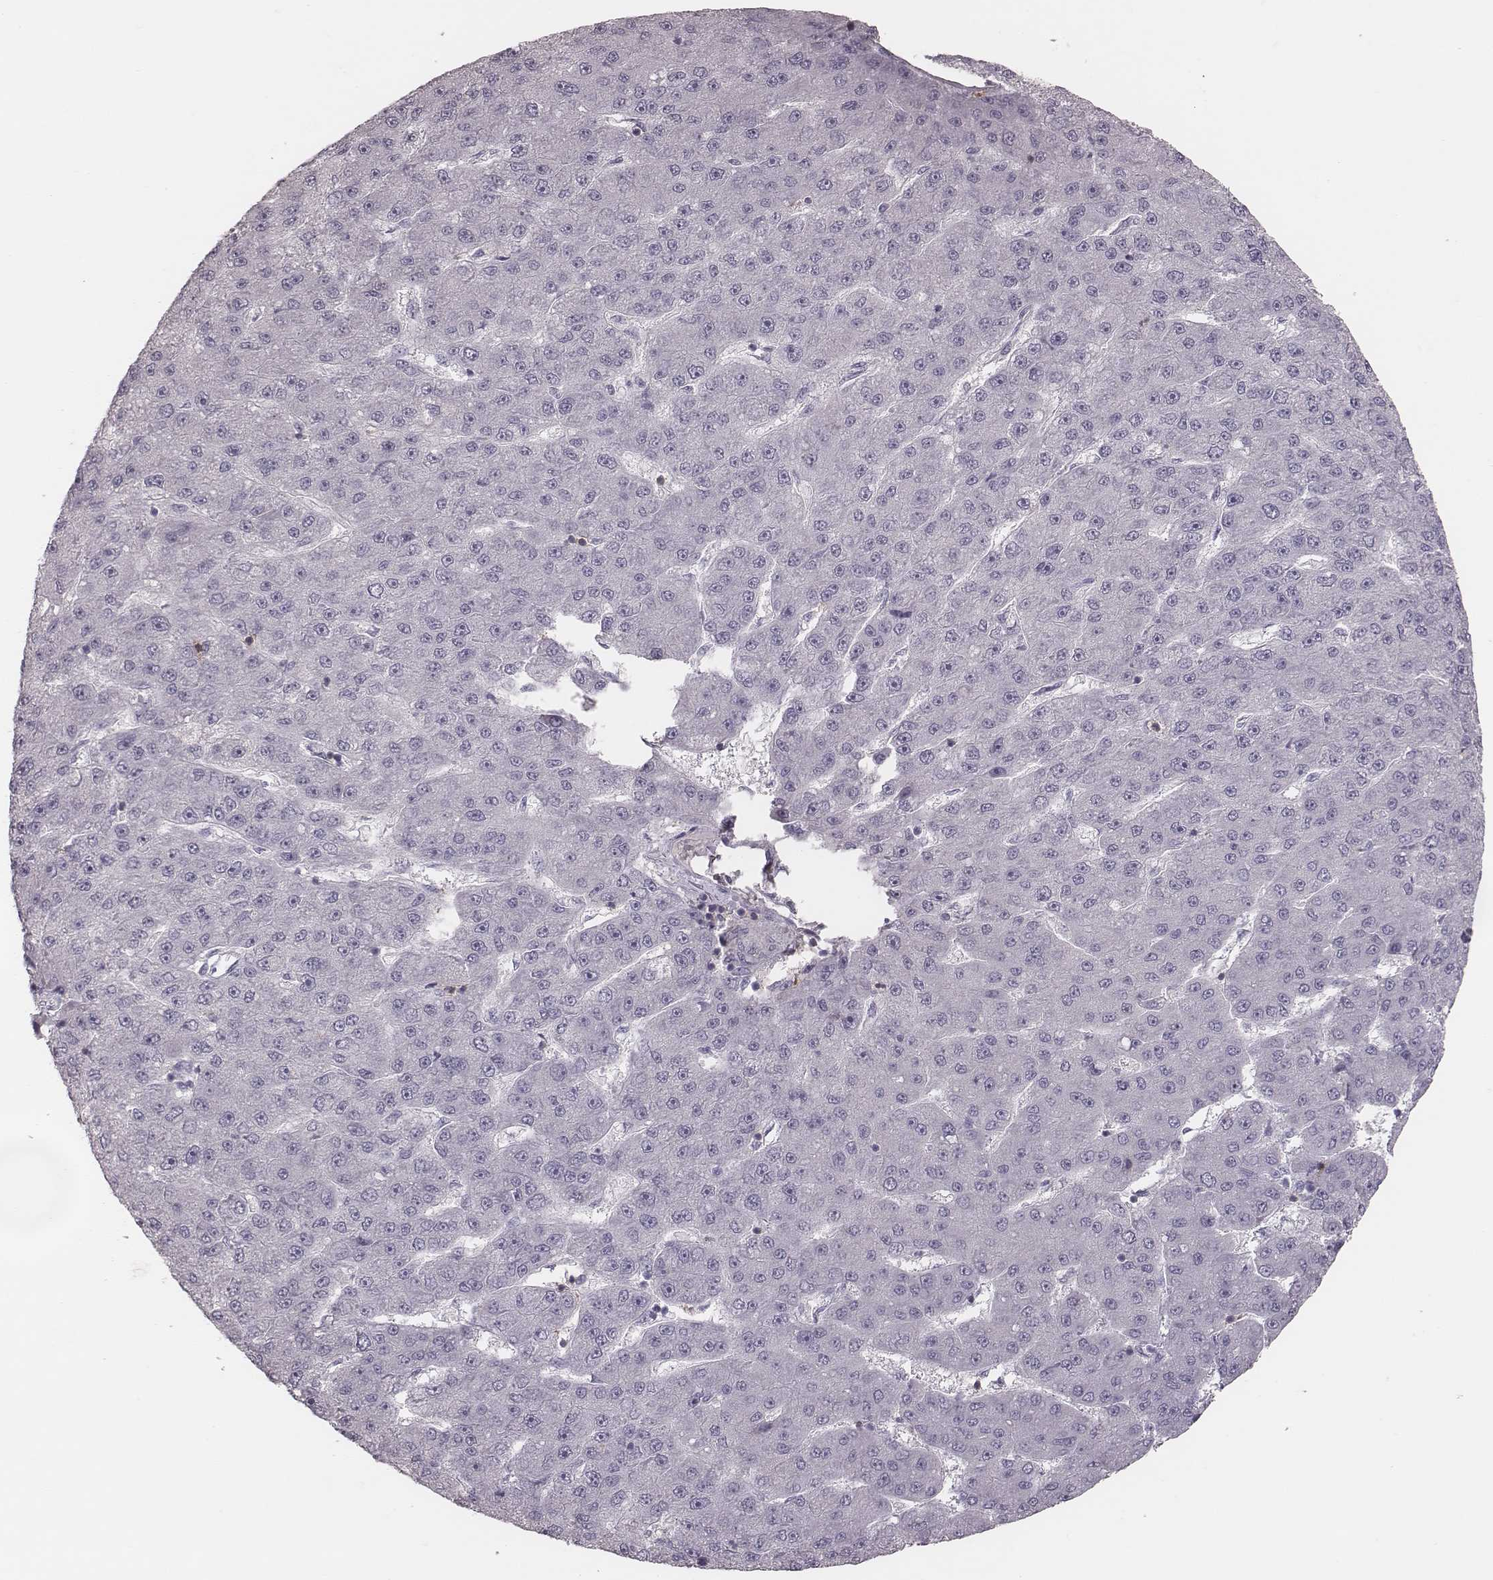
{"staining": {"intensity": "negative", "quantity": "none", "location": "none"}, "tissue": "liver cancer", "cell_type": "Tumor cells", "image_type": "cancer", "snomed": [{"axis": "morphology", "description": "Carcinoma, Hepatocellular, NOS"}, {"axis": "topography", "description": "Liver"}], "caption": "Immunohistochemical staining of human liver cancer displays no significant staining in tumor cells.", "gene": "PDCD1", "patient": {"sex": "male", "age": 67}}